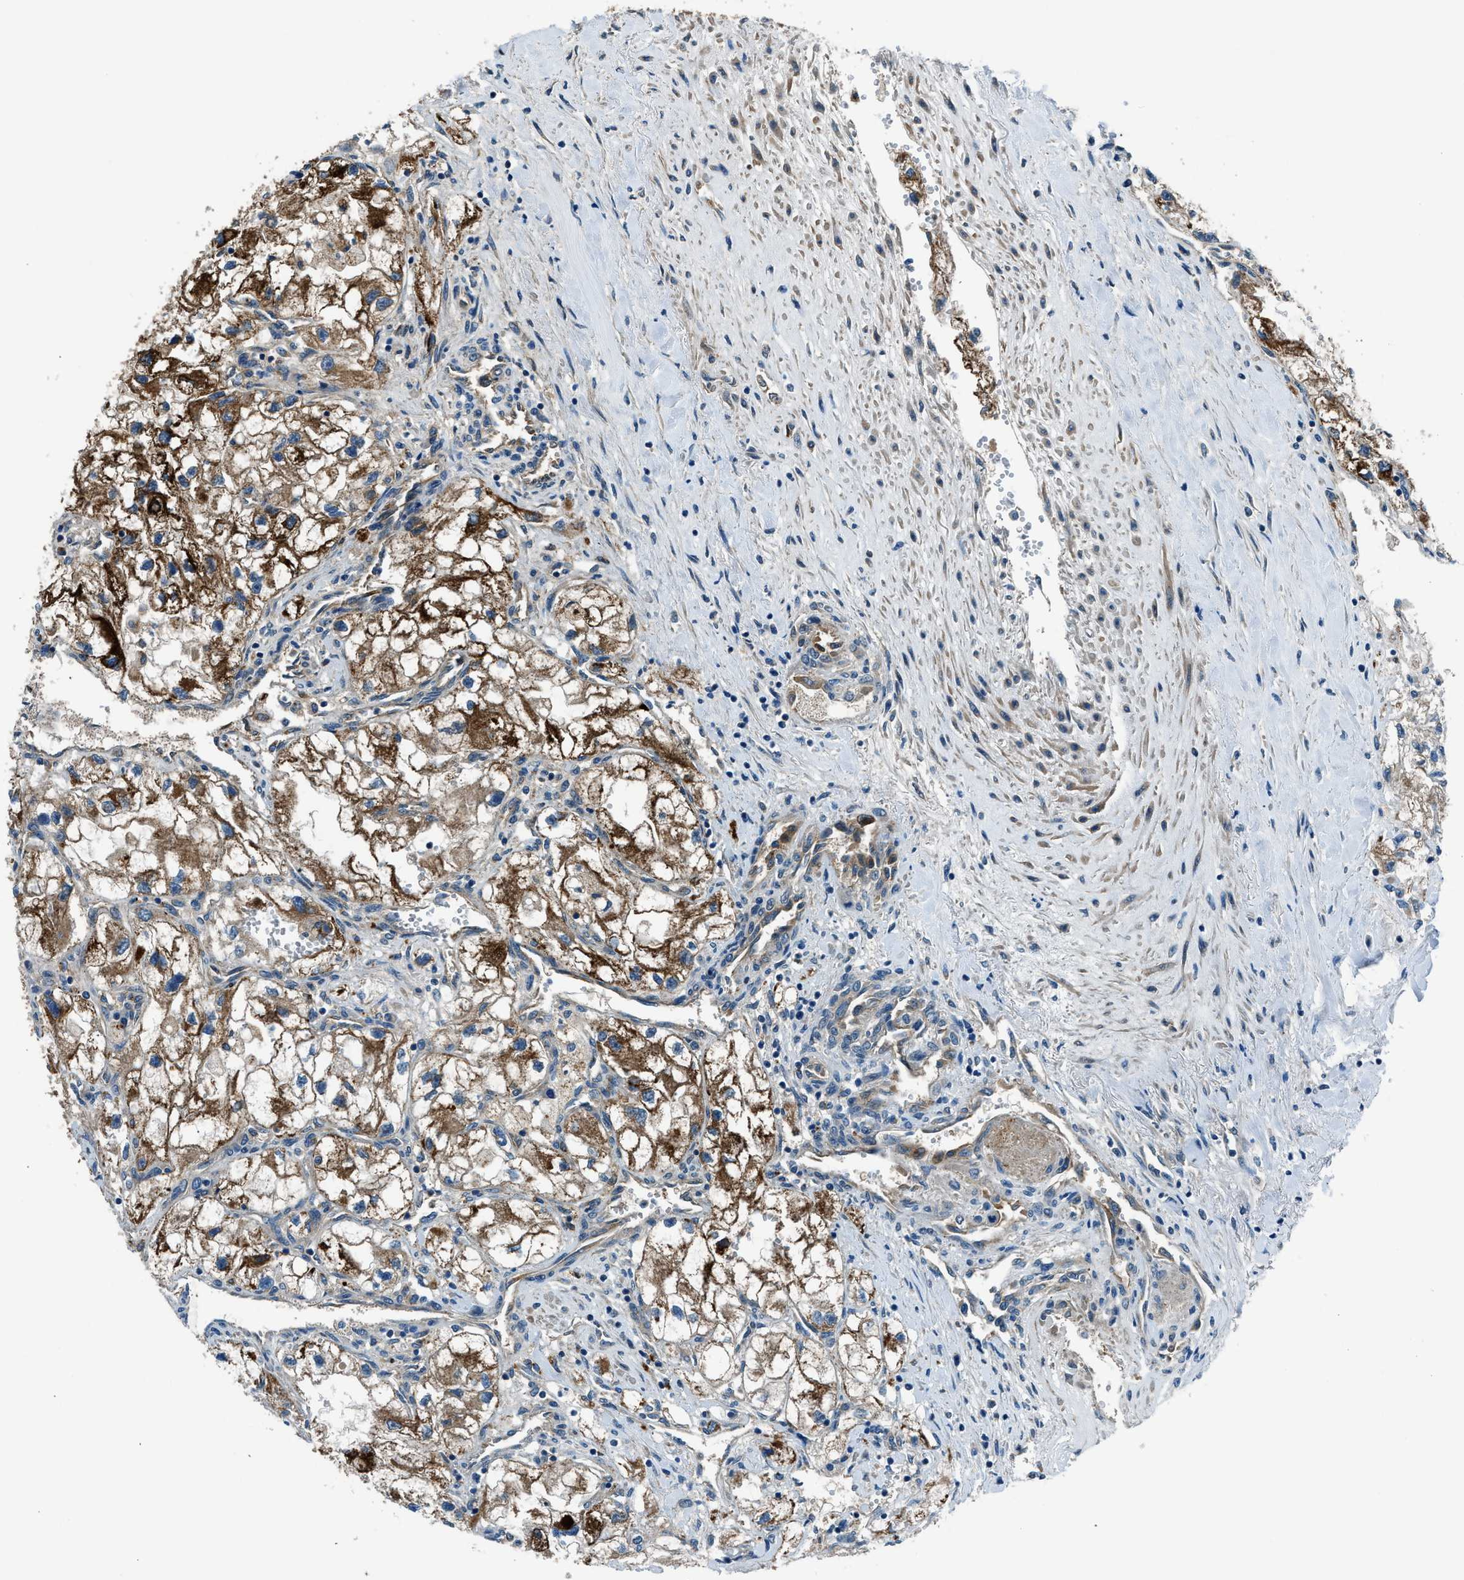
{"staining": {"intensity": "moderate", "quantity": ">75%", "location": "cytoplasmic/membranous"}, "tissue": "renal cancer", "cell_type": "Tumor cells", "image_type": "cancer", "snomed": [{"axis": "morphology", "description": "Adenocarcinoma, NOS"}, {"axis": "topography", "description": "Kidney"}], "caption": "IHC (DAB (3,3'-diaminobenzidine)) staining of human renal cancer displays moderate cytoplasmic/membranous protein expression in about >75% of tumor cells.", "gene": "SLC19A2", "patient": {"sex": "female", "age": 70}}